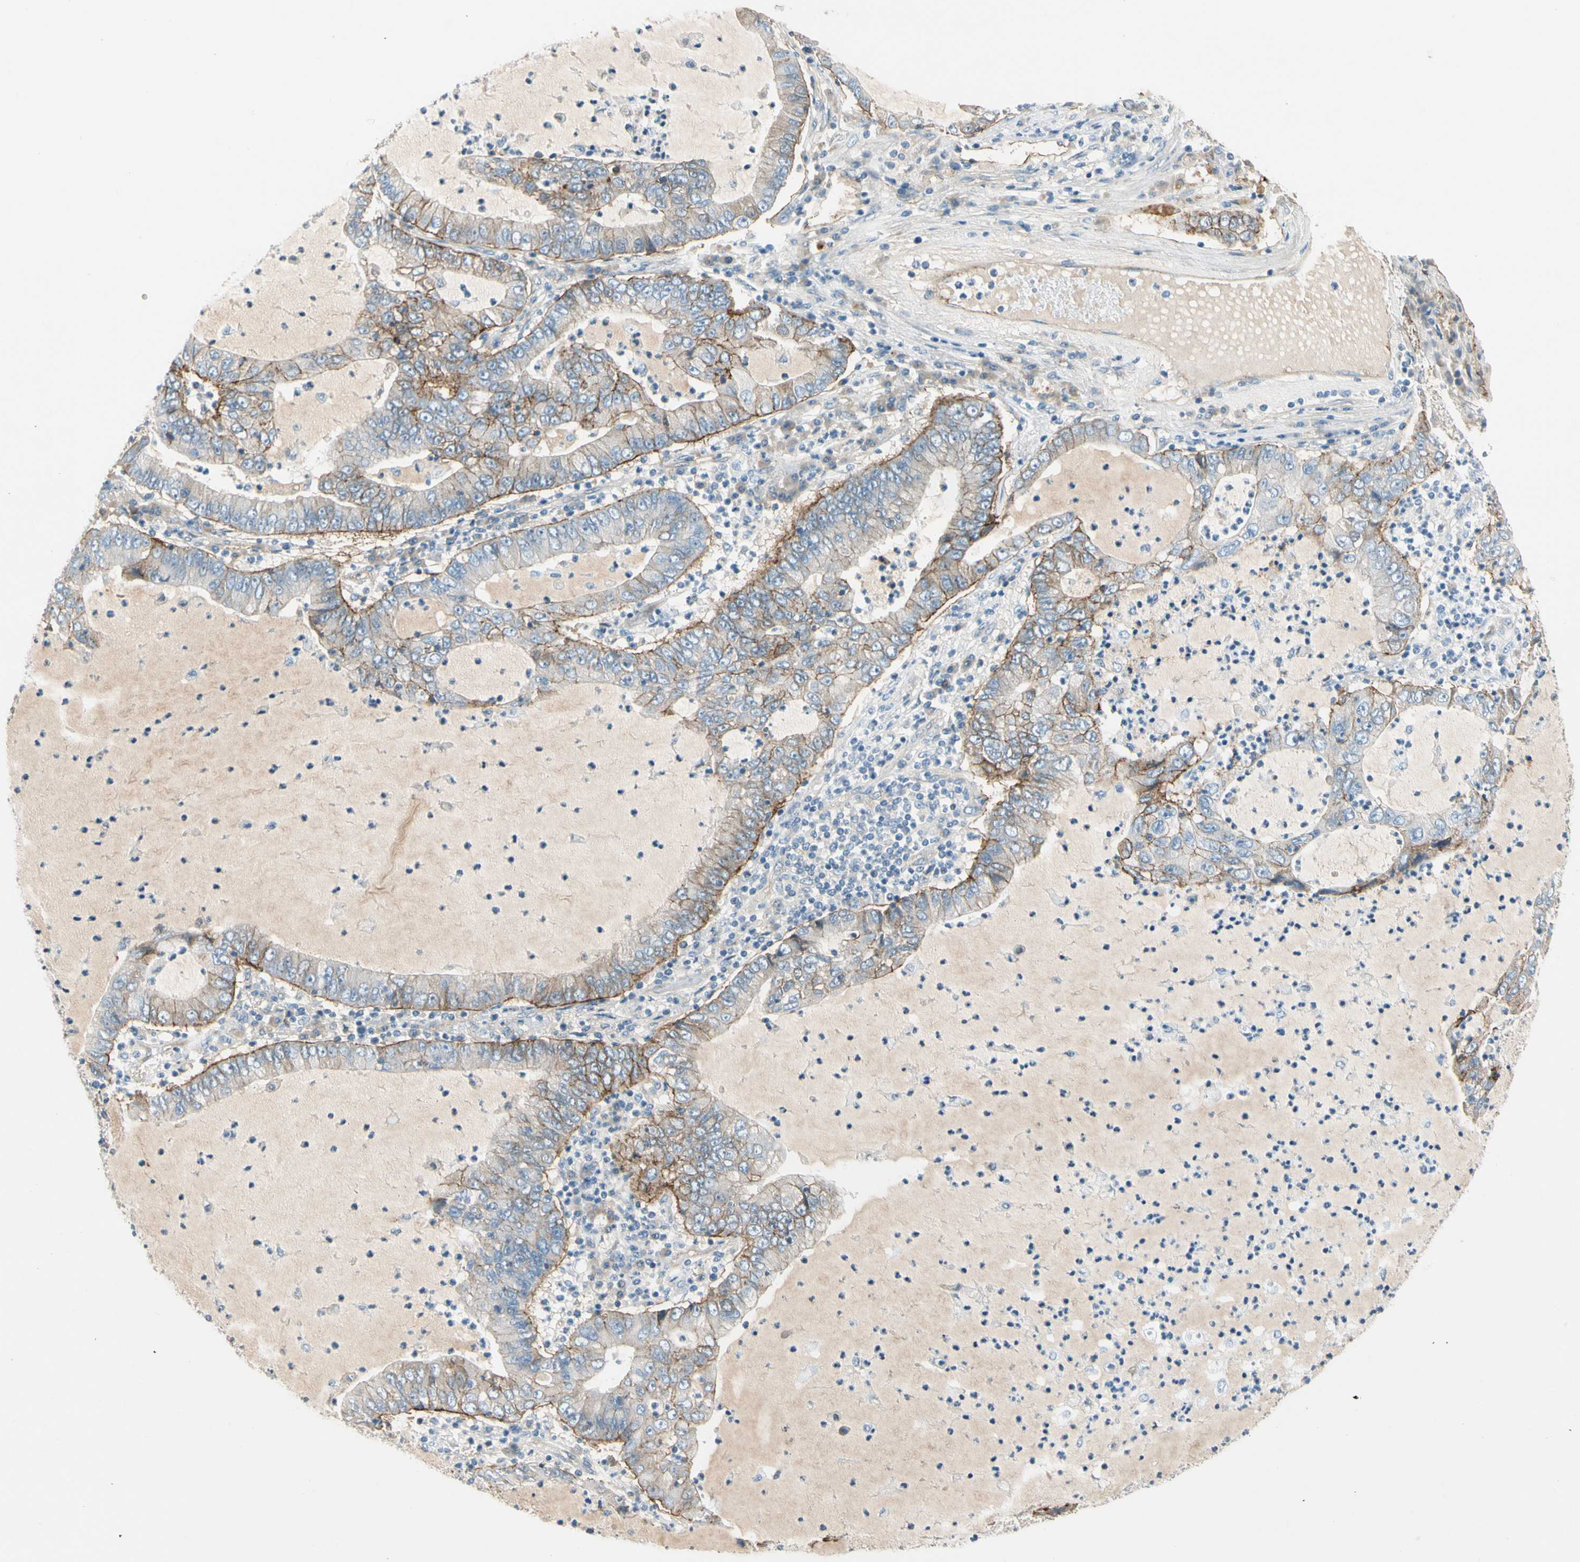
{"staining": {"intensity": "moderate", "quantity": ">75%", "location": "cytoplasmic/membranous"}, "tissue": "lung cancer", "cell_type": "Tumor cells", "image_type": "cancer", "snomed": [{"axis": "morphology", "description": "Adenocarcinoma, NOS"}, {"axis": "topography", "description": "Lung"}], "caption": "Human lung cancer stained for a protein (brown) shows moderate cytoplasmic/membranous positive staining in about >75% of tumor cells.", "gene": "ITGA3", "patient": {"sex": "female", "age": 51}}